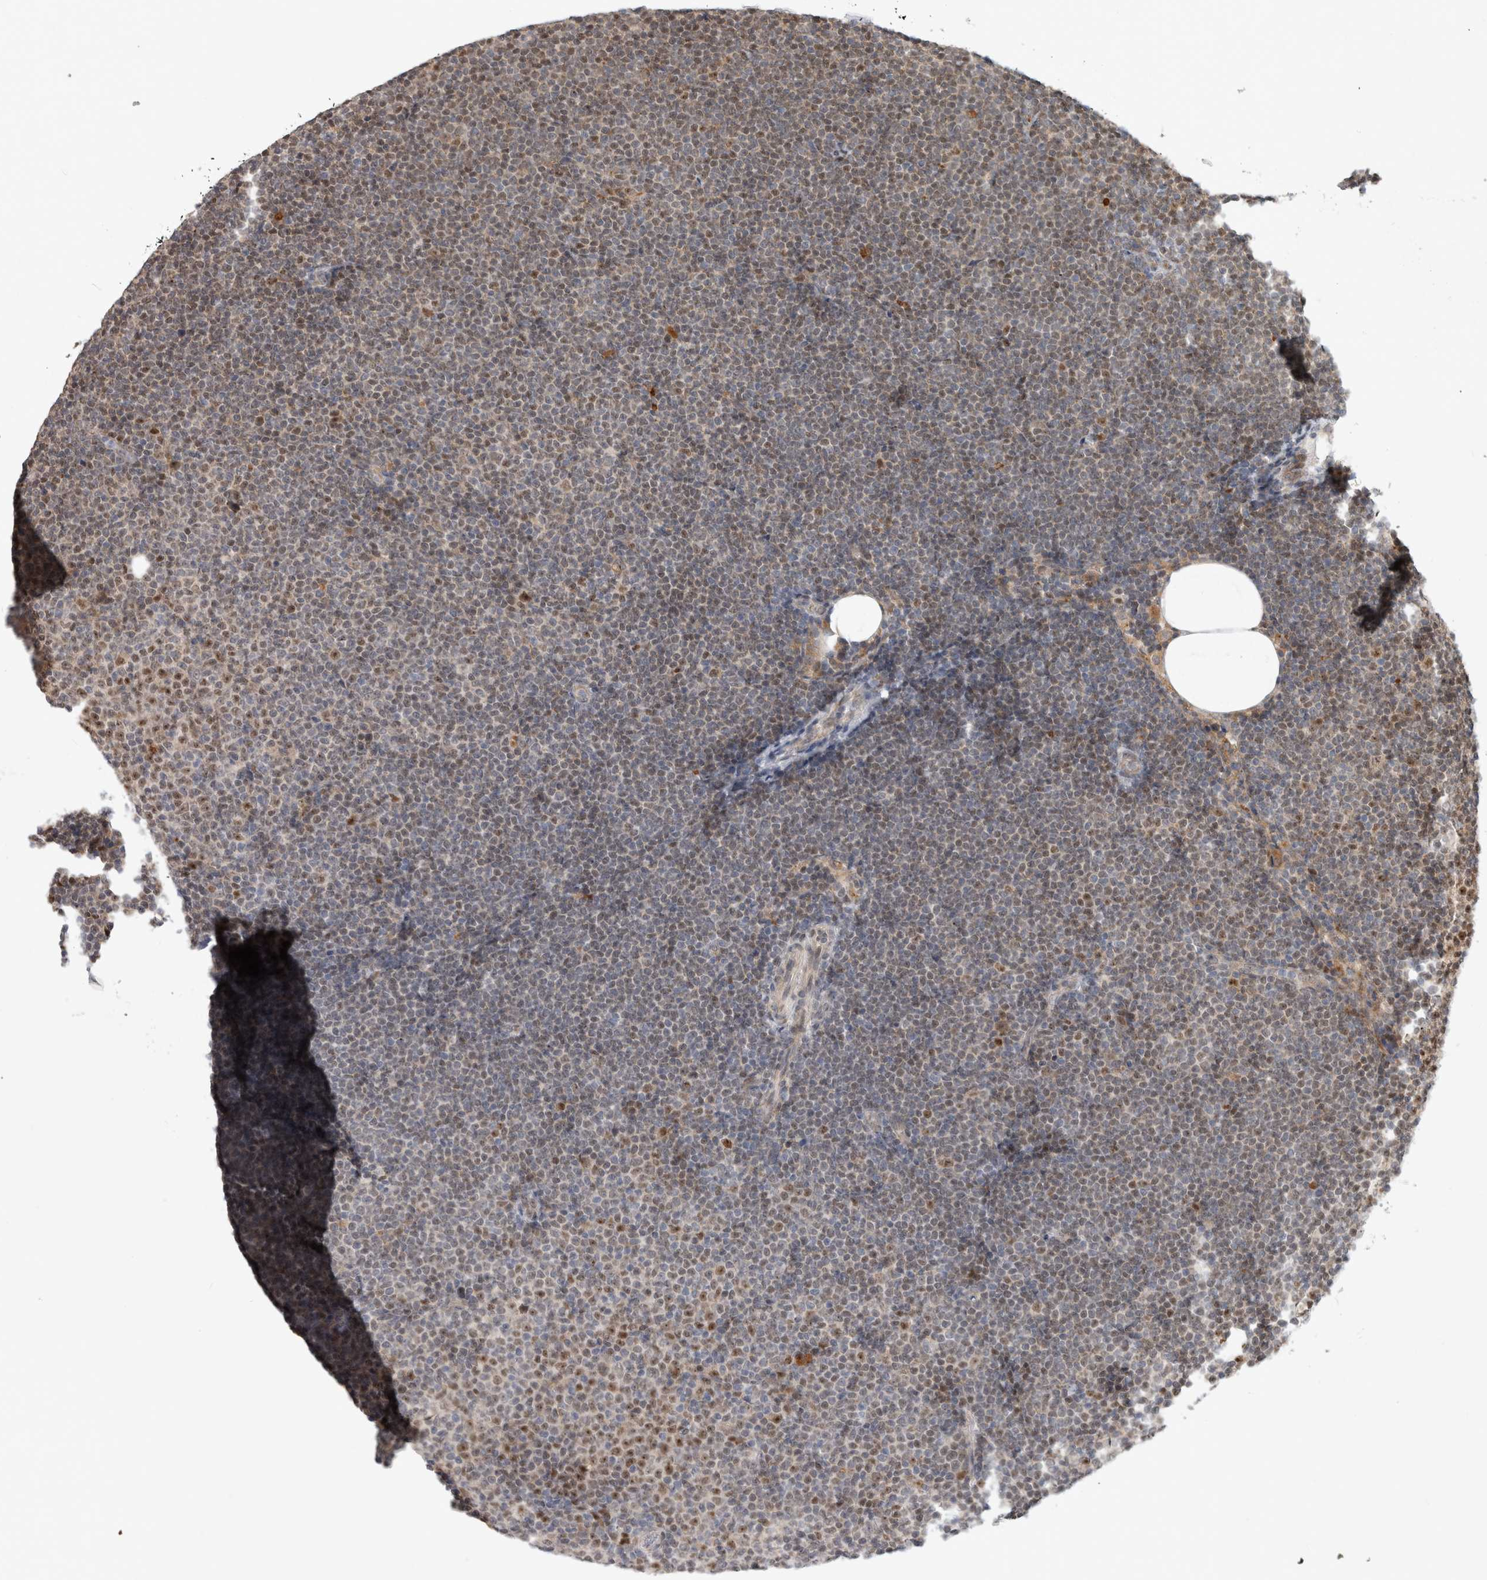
{"staining": {"intensity": "moderate", "quantity": "<25%", "location": "nuclear"}, "tissue": "lymphoma", "cell_type": "Tumor cells", "image_type": "cancer", "snomed": [{"axis": "morphology", "description": "Malignant lymphoma, non-Hodgkin's type, Low grade"}, {"axis": "topography", "description": "Lymph node"}], "caption": "Tumor cells demonstrate low levels of moderate nuclear positivity in approximately <25% of cells in human malignant lymphoma, non-Hodgkin's type (low-grade). (DAB (3,3'-diaminobenzidine) = brown stain, brightfield microscopy at high magnification).", "gene": "NAB2", "patient": {"sex": "female", "age": 53}}